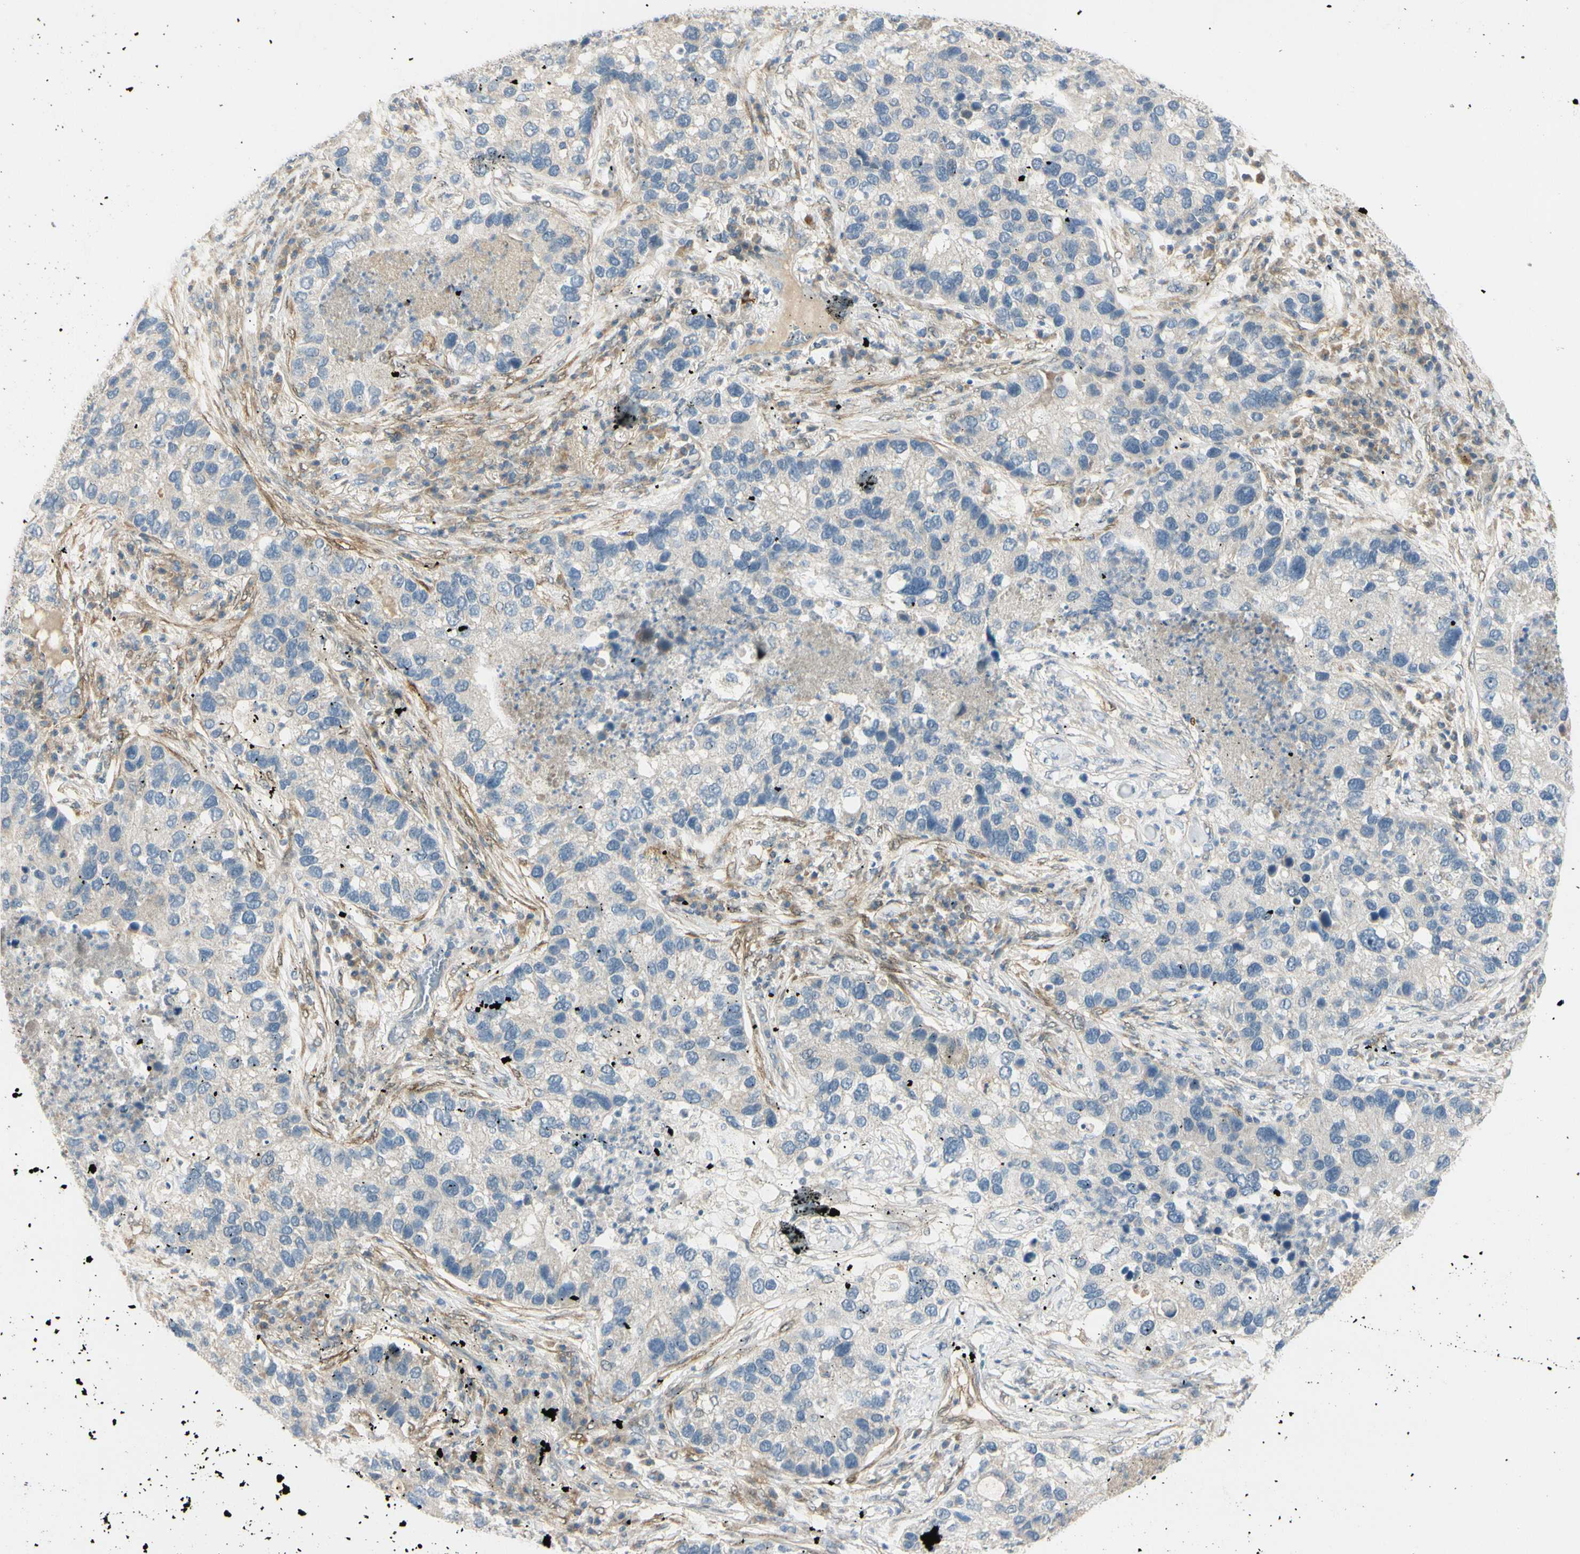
{"staining": {"intensity": "negative", "quantity": "none", "location": "none"}, "tissue": "lung cancer", "cell_type": "Tumor cells", "image_type": "cancer", "snomed": [{"axis": "morphology", "description": "Normal tissue, NOS"}, {"axis": "morphology", "description": "Adenocarcinoma, NOS"}, {"axis": "topography", "description": "Bronchus"}, {"axis": "topography", "description": "Lung"}], "caption": "This is an immunohistochemistry (IHC) photomicrograph of human lung adenocarcinoma. There is no expression in tumor cells.", "gene": "FHL2", "patient": {"sex": "male", "age": 54}}